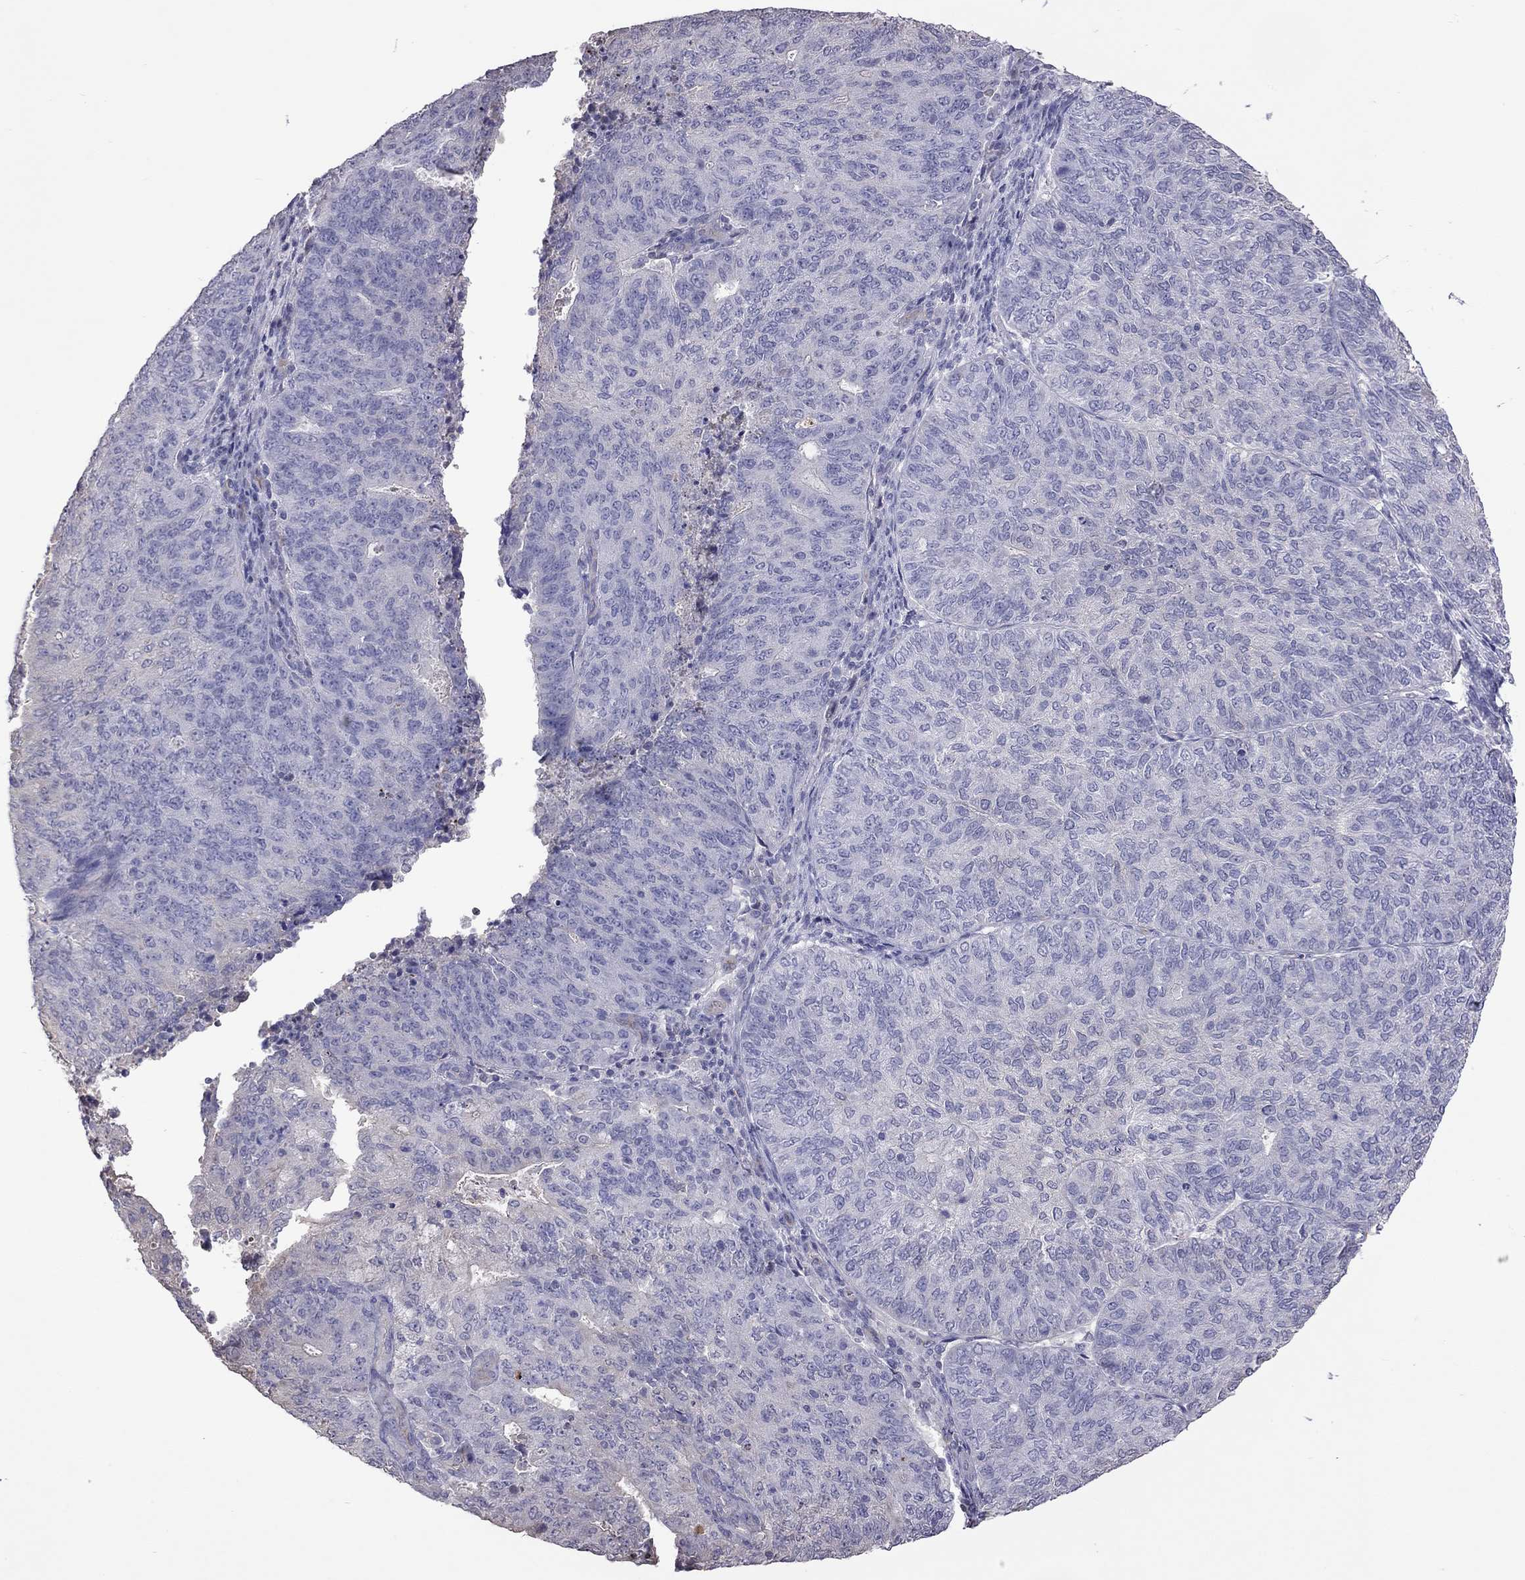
{"staining": {"intensity": "negative", "quantity": "none", "location": "none"}, "tissue": "endometrial cancer", "cell_type": "Tumor cells", "image_type": "cancer", "snomed": [{"axis": "morphology", "description": "Adenocarcinoma, NOS"}, {"axis": "topography", "description": "Endometrium"}], "caption": "Immunohistochemistry of endometrial cancer (adenocarcinoma) shows no staining in tumor cells.", "gene": "FEZ1", "patient": {"sex": "female", "age": 82}}